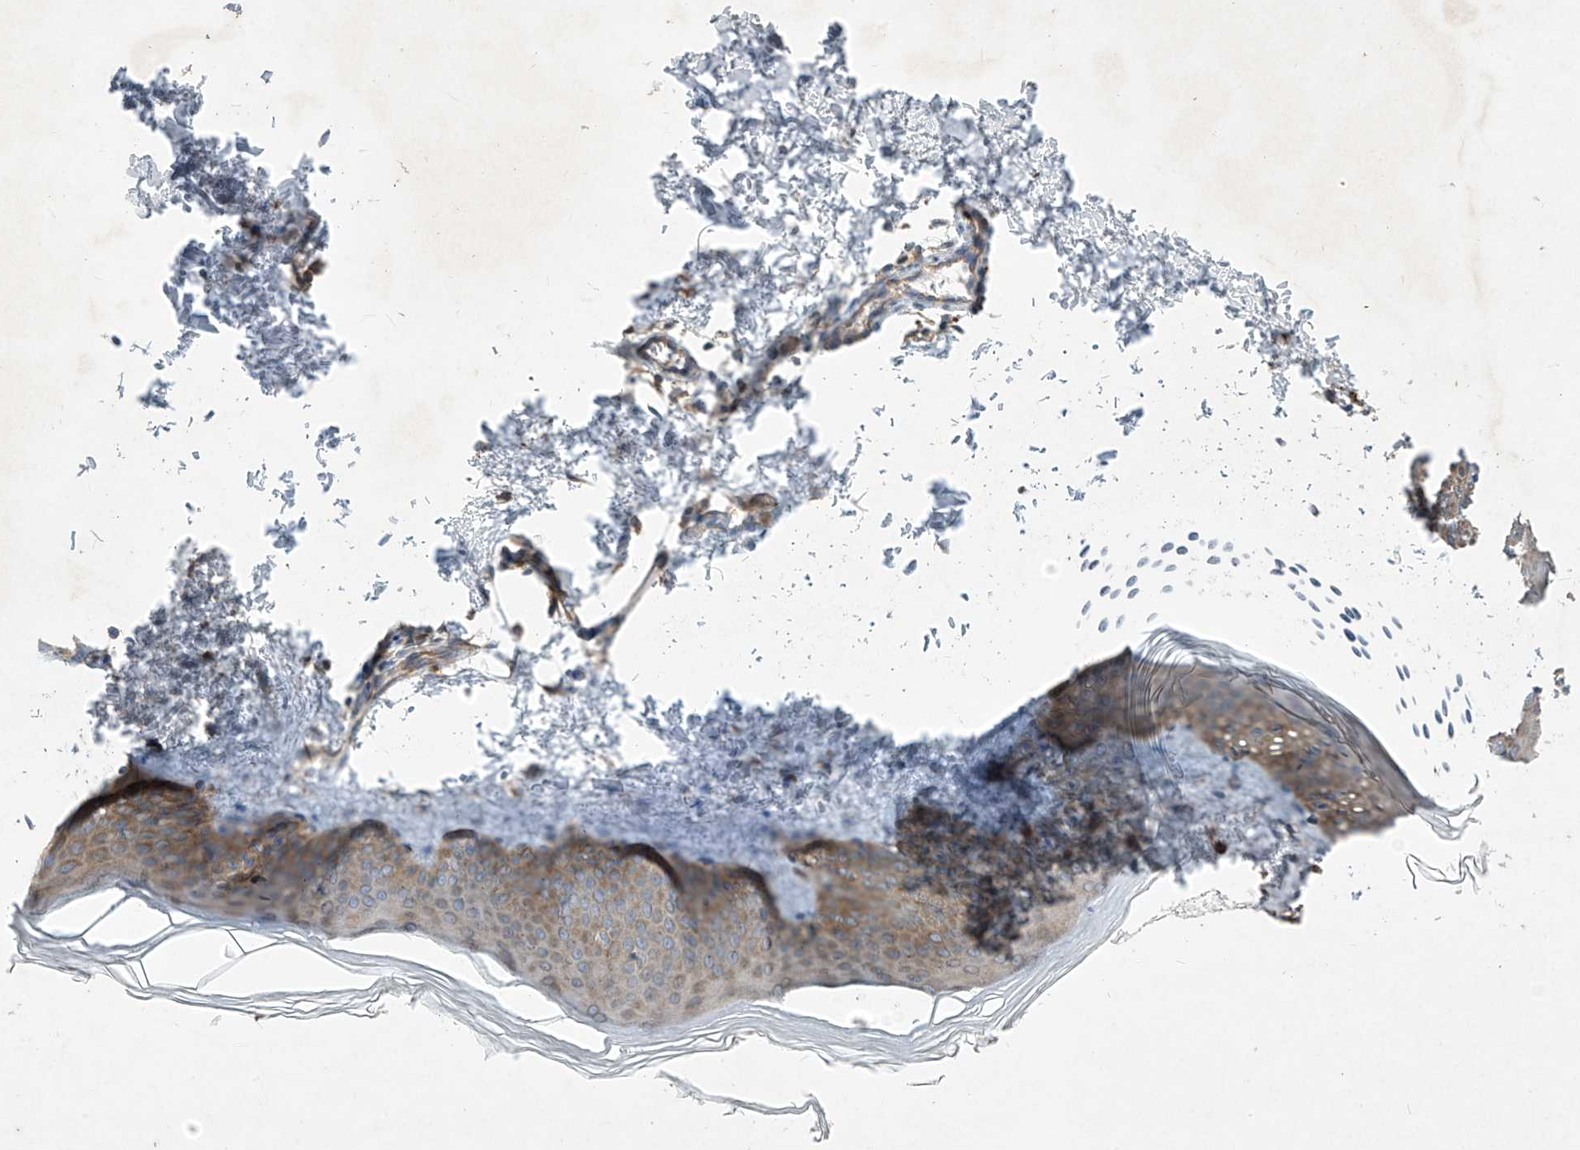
{"staining": {"intensity": "moderate", "quantity": "<25%", "location": "cytoplasmic/membranous"}, "tissue": "skin", "cell_type": "Fibroblasts", "image_type": "normal", "snomed": [{"axis": "morphology", "description": "Normal tissue, NOS"}, {"axis": "topography", "description": "Skin"}], "caption": "Protein expression analysis of normal human skin reveals moderate cytoplasmic/membranous staining in about <25% of fibroblasts. The protein is shown in brown color, while the nuclei are stained blue.", "gene": "RPL34", "patient": {"sex": "female", "age": 27}}